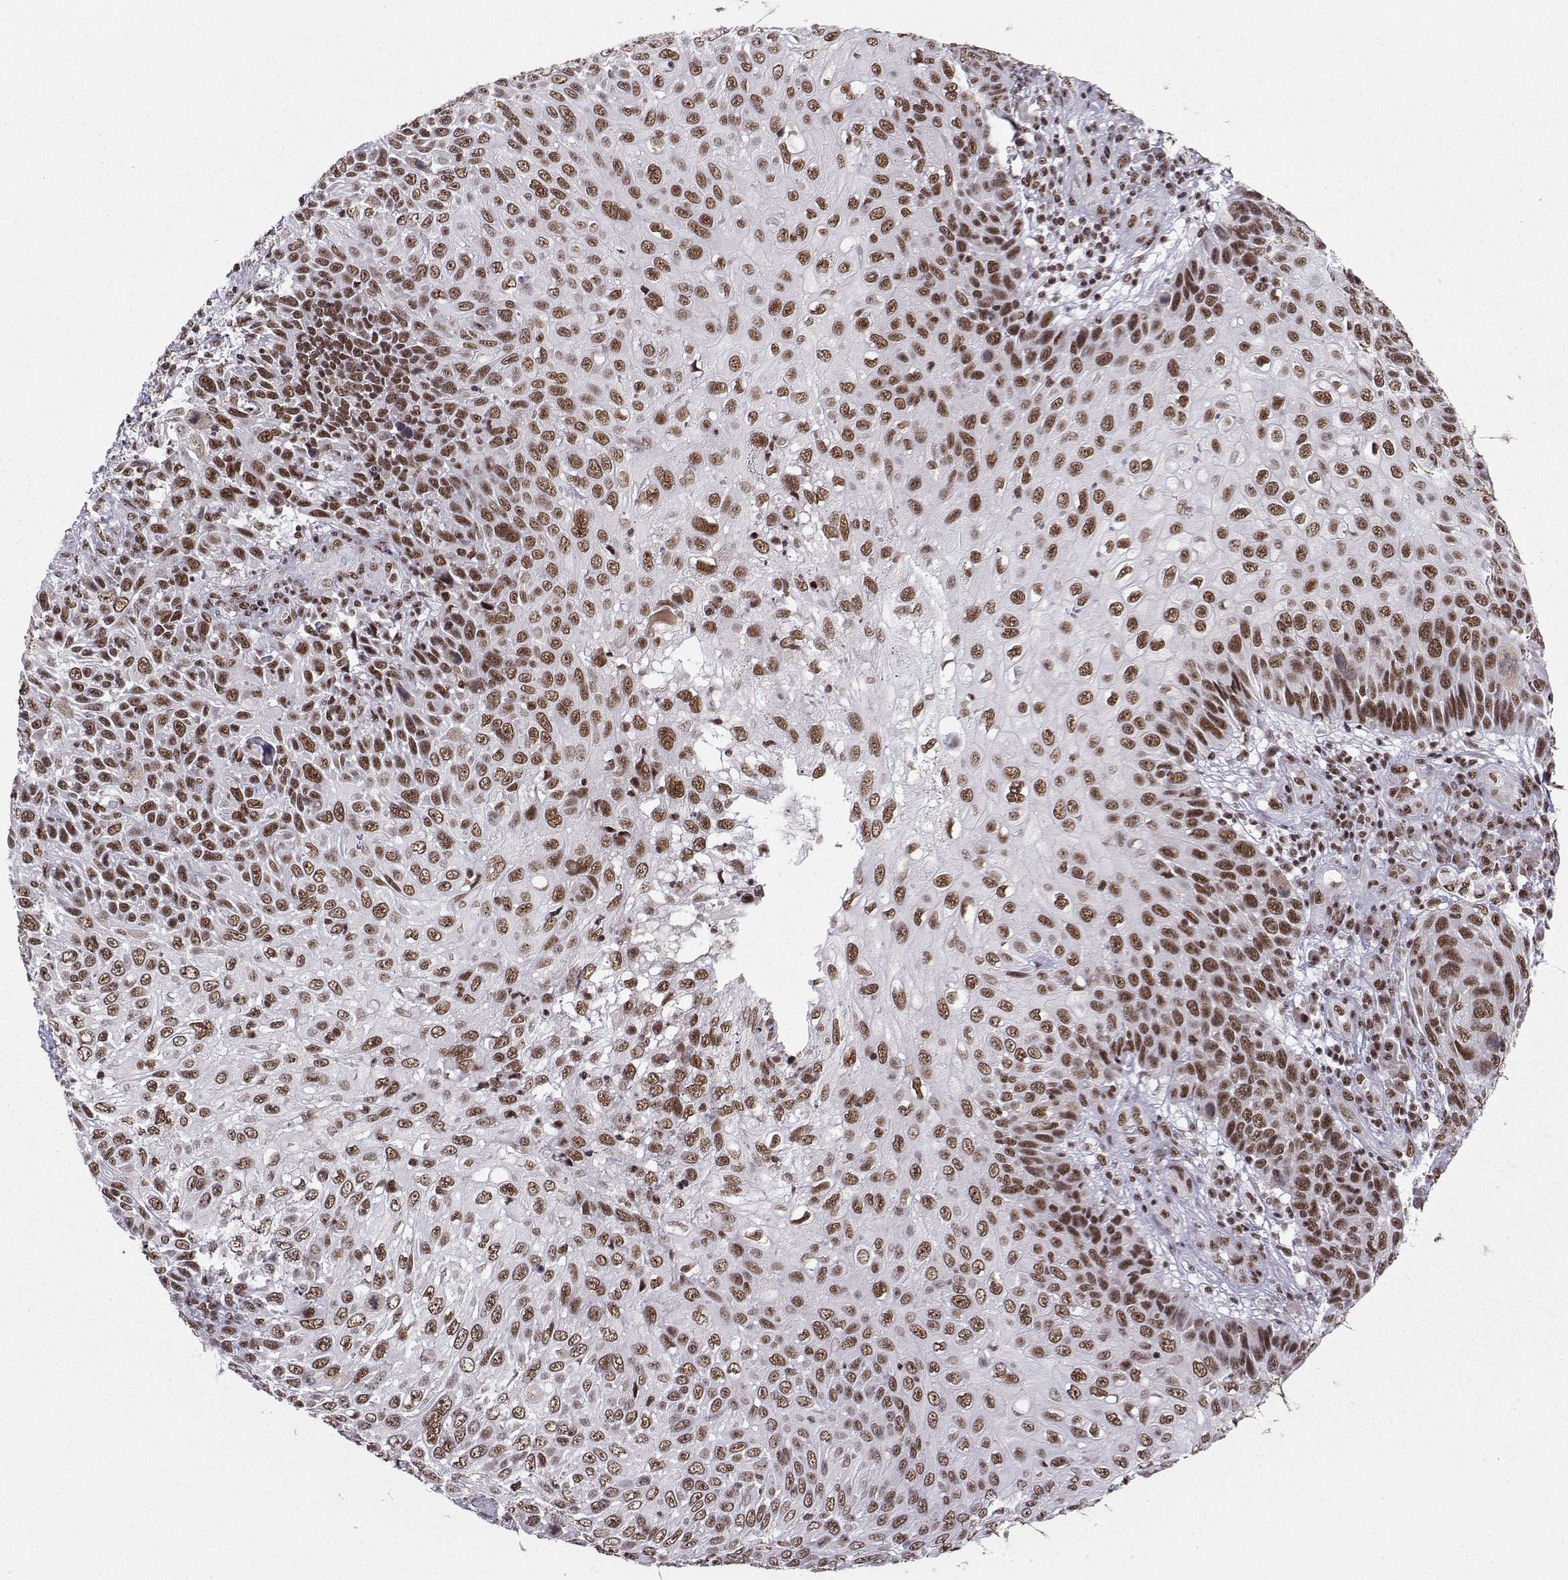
{"staining": {"intensity": "moderate", "quantity": "25%-75%", "location": "nuclear"}, "tissue": "skin cancer", "cell_type": "Tumor cells", "image_type": "cancer", "snomed": [{"axis": "morphology", "description": "Squamous cell carcinoma, NOS"}, {"axis": "topography", "description": "Skin"}], "caption": "Human skin squamous cell carcinoma stained with a brown dye exhibits moderate nuclear positive positivity in about 25%-75% of tumor cells.", "gene": "SNRPB2", "patient": {"sex": "male", "age": 92}}